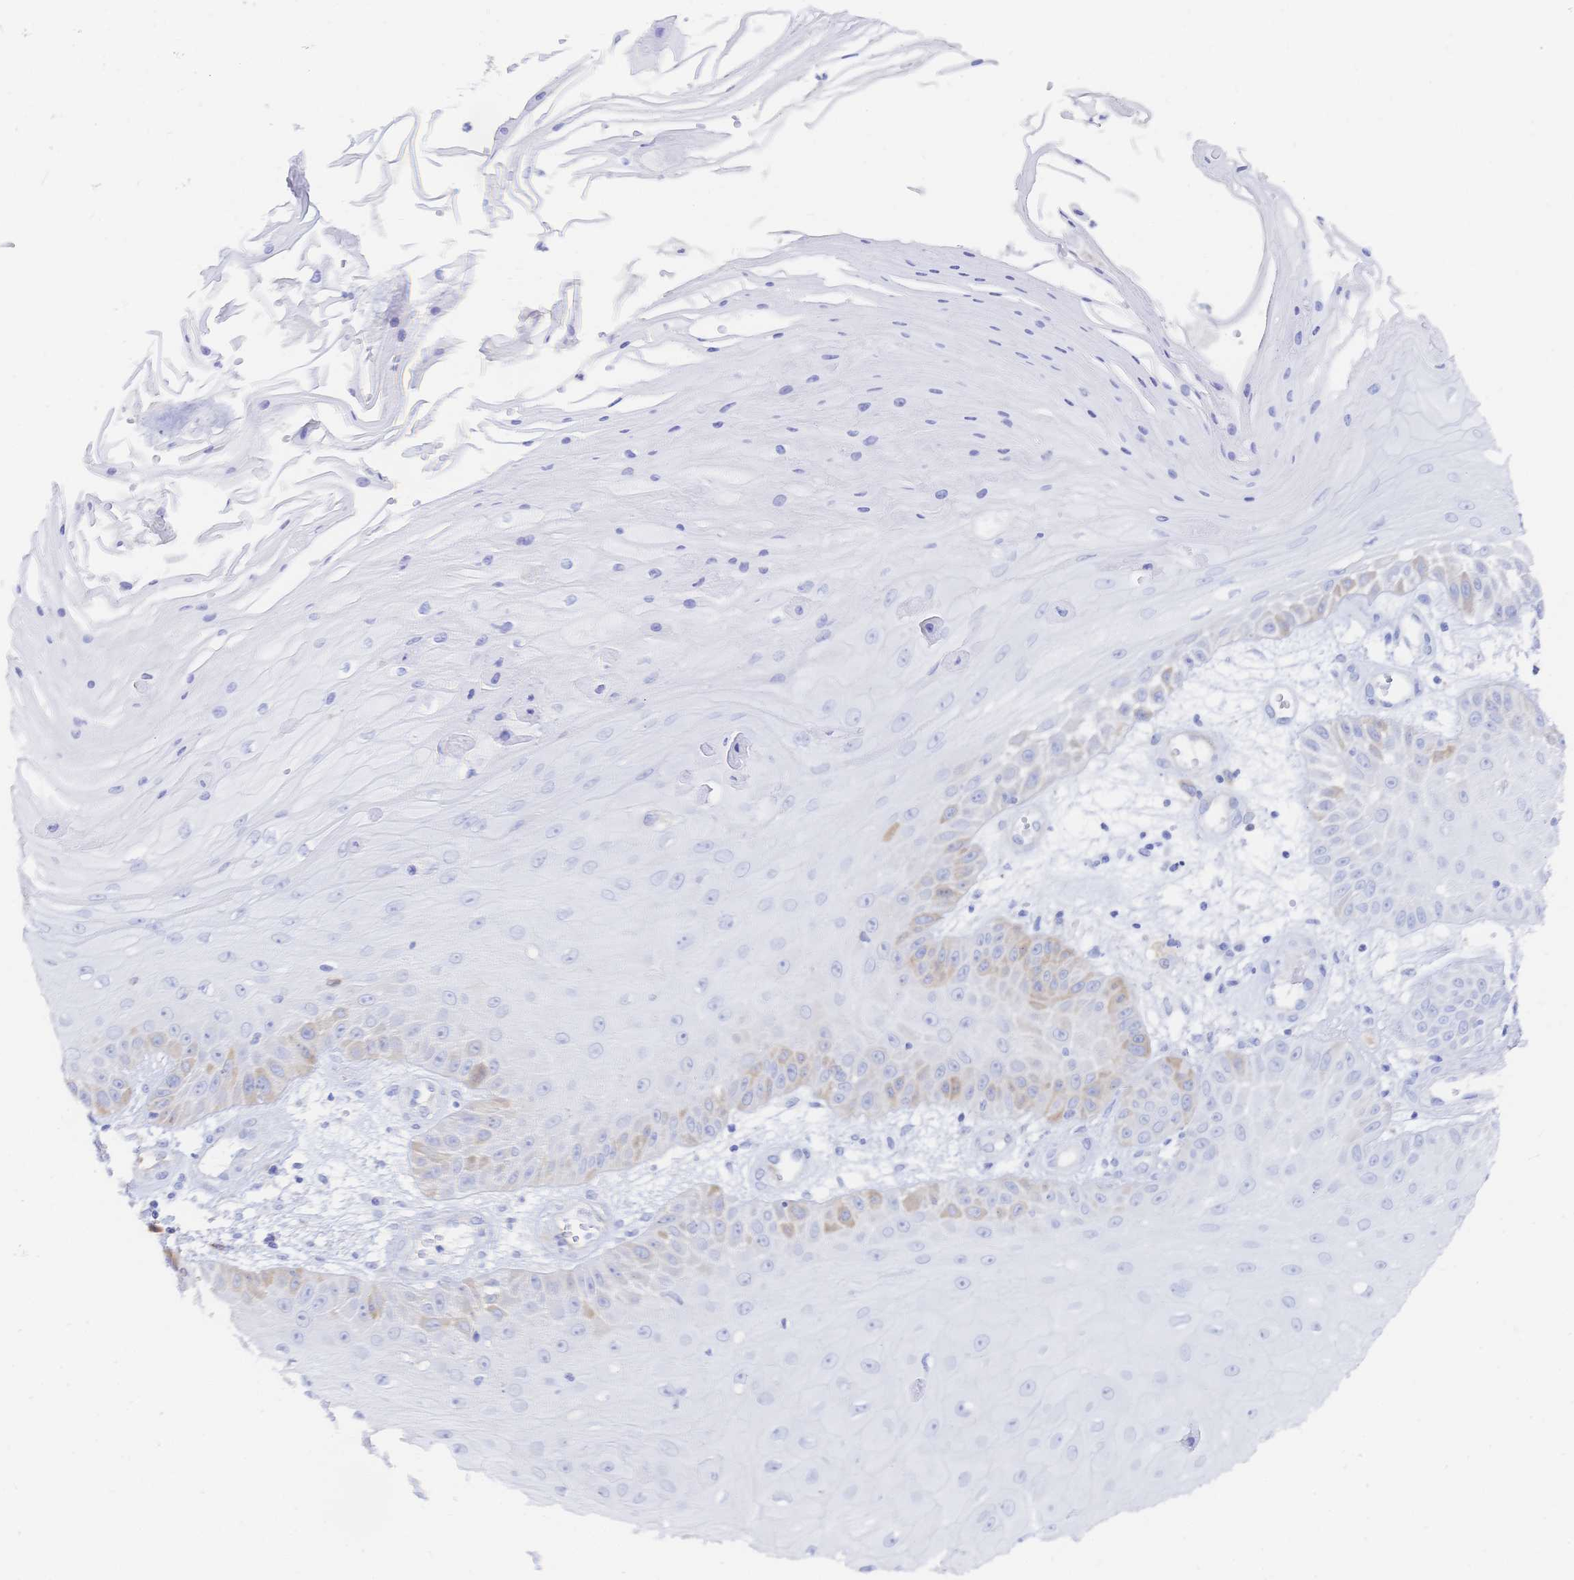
{"staining": {"intensity": "weak", "quantity": "<25%", "location": "cytoplasmic/membranous"}, "tissue": "skin cancer", "cell_type": "Tumor cells", "image_type": "cancer", "snomed": [{"axis": "morphology", "description": "Squamous cell carcinoma, NOS"}, {"axis": "topography", "description": "Skin"}], "caption": "Skin cancer stained for a protein using immunohistochemistry shows no staining tumor cells.", "gene": "RRM1", "patient": {"sex": "male", "age": 70}}